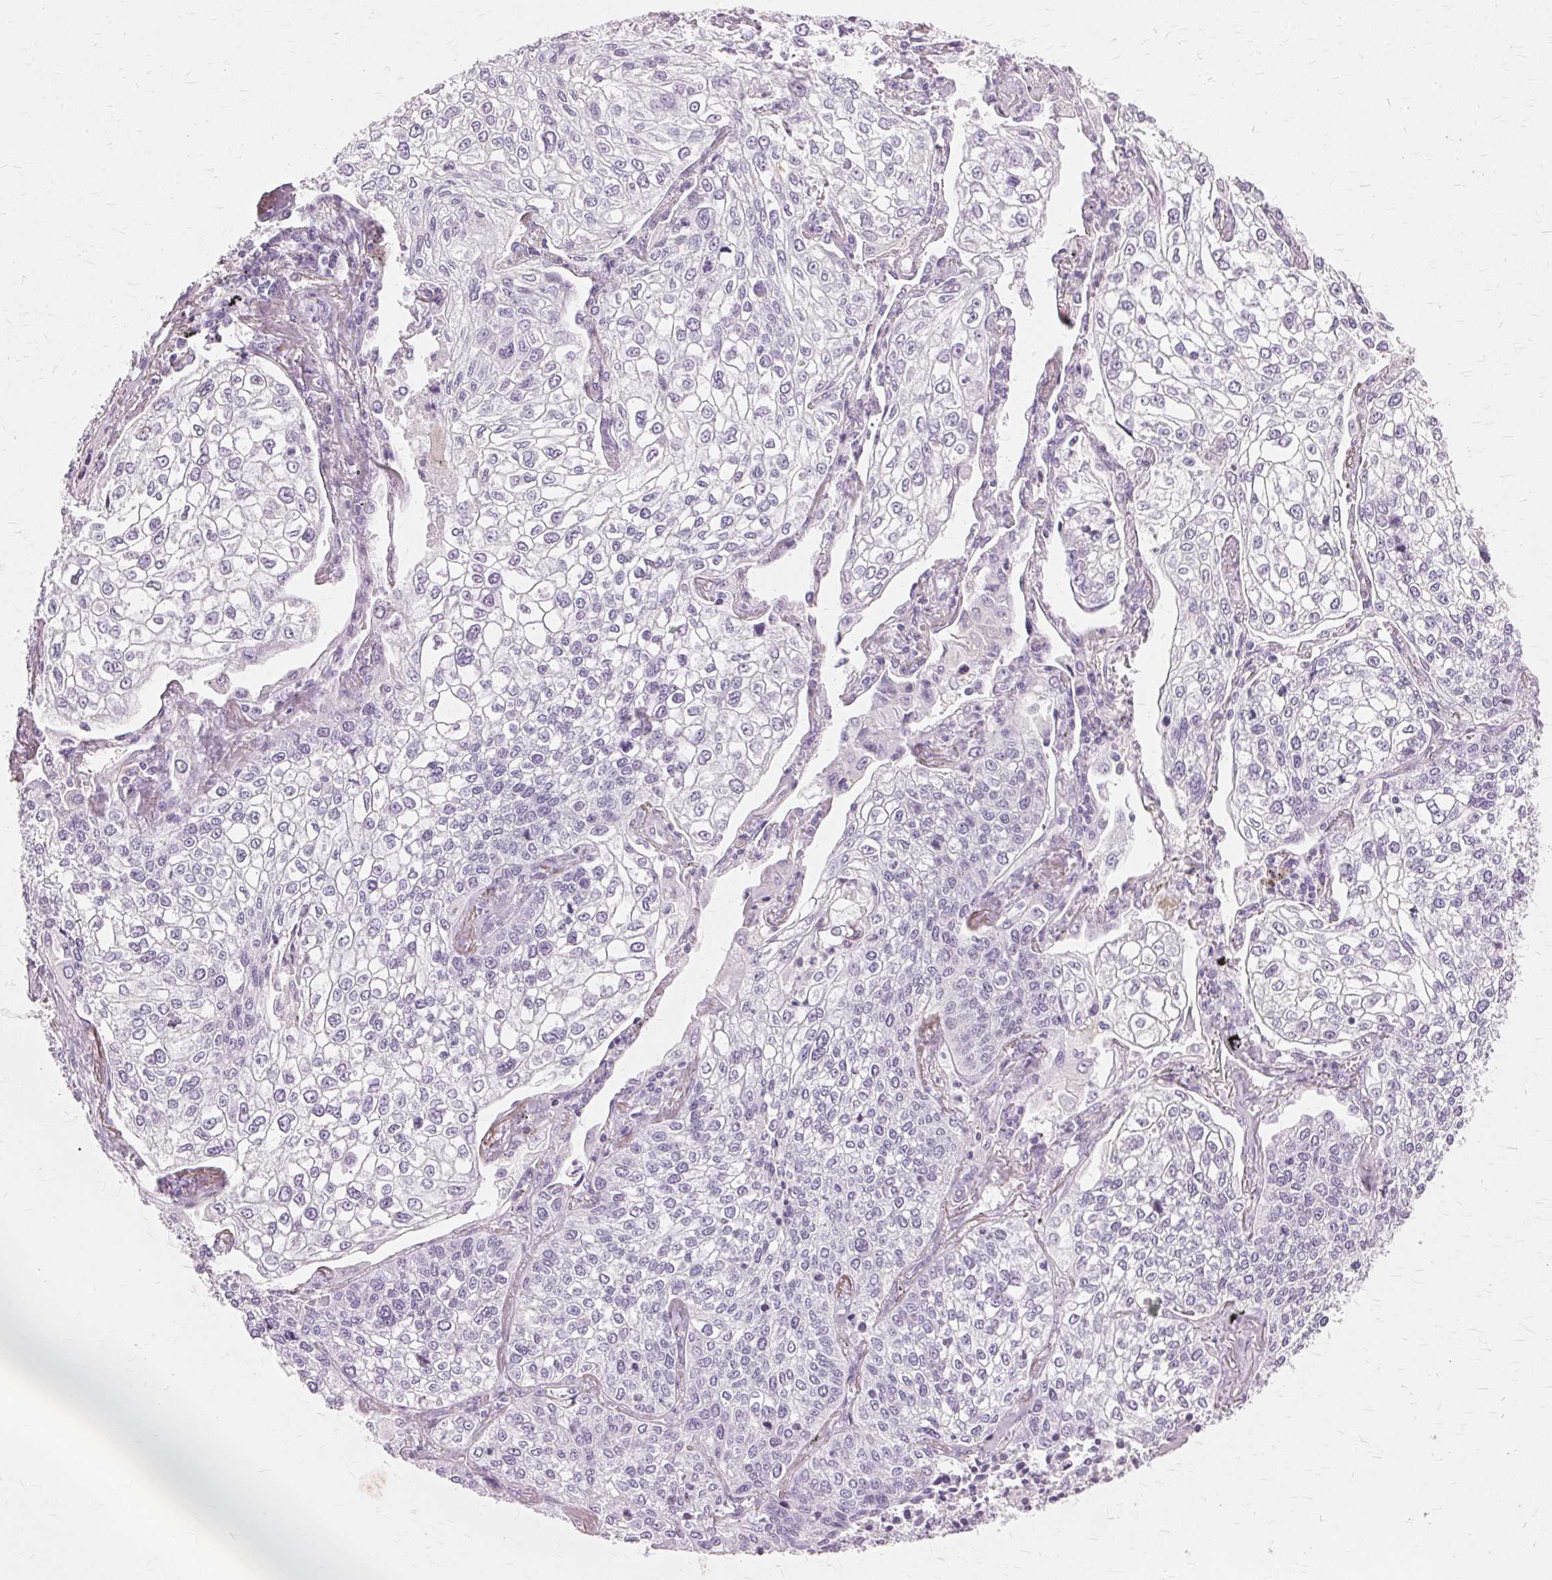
{"staining": {"intensity": "negative", "quantity": "none", "location": "none"}, "tissue": "lung cancer", "cell_type": "Tumor cells", "image_type": "cancer", "snomed": [{"axis": "morphology", "description": "Squamous cell carcinoma, NOS"}, {"axis": "topography", "description": "Lung"}], "caption": "Tumor cells are negative for protein expression in human lung squamous cell carcinoma.", "gene": "SLC45A3", "patient": {"sex": "male", "age": 74}}